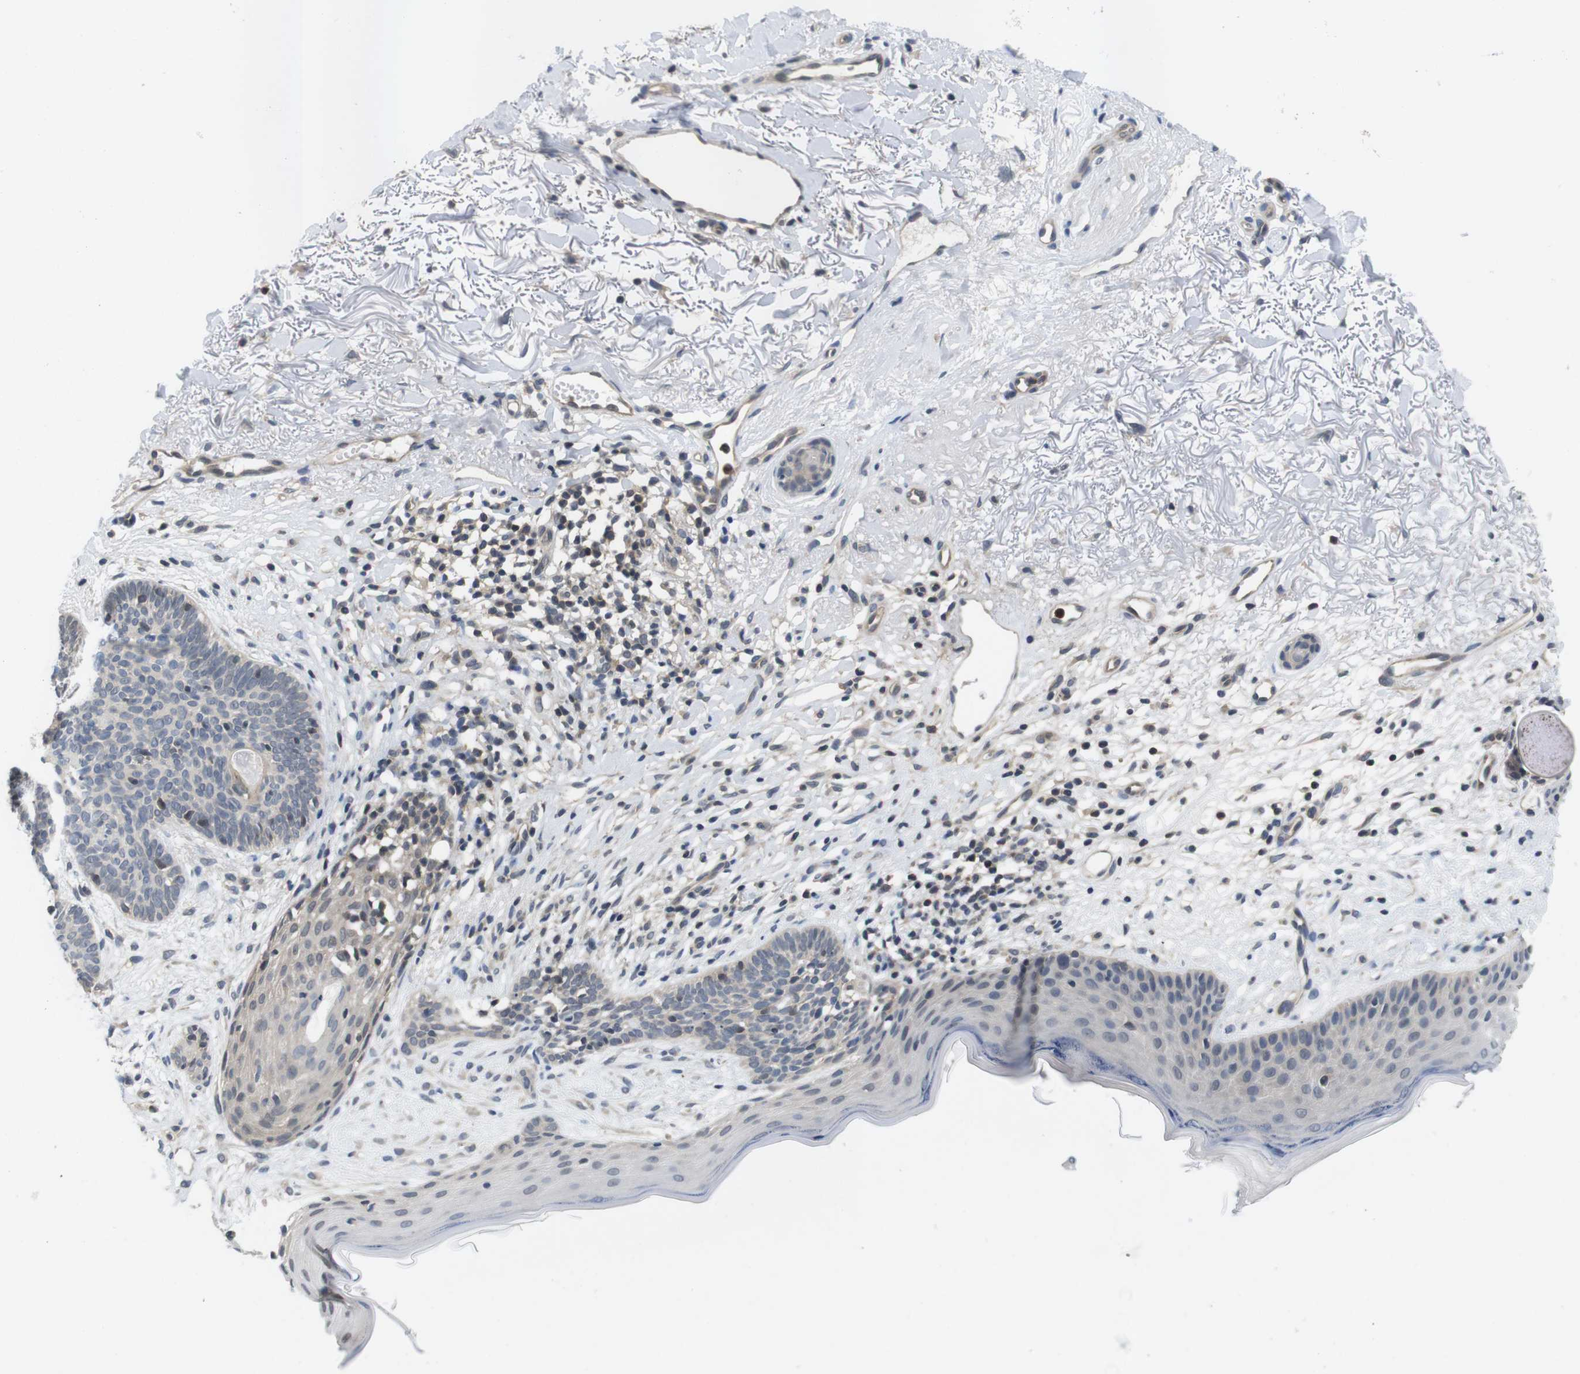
{"staining": {"intensity": "negative", "quantity": "none", "location": "none"}, "tissue": "skin cancer", "cell_type": "Tumor cells", "image_type": "cancer", "snomed": [{"axis": "morphology", "description": "Normal tissue, NOS"}, {"axis": "morphology", "description": "Basal cell carcinoma"}, {"axis": "topography", "description": "Skin"}], "caption": "Image shows no protein expression in tumor cells of basal cell carcinoma (skin) tissue.", "gene": "FADD", "patient": {"sex": "female", "age": 70}}